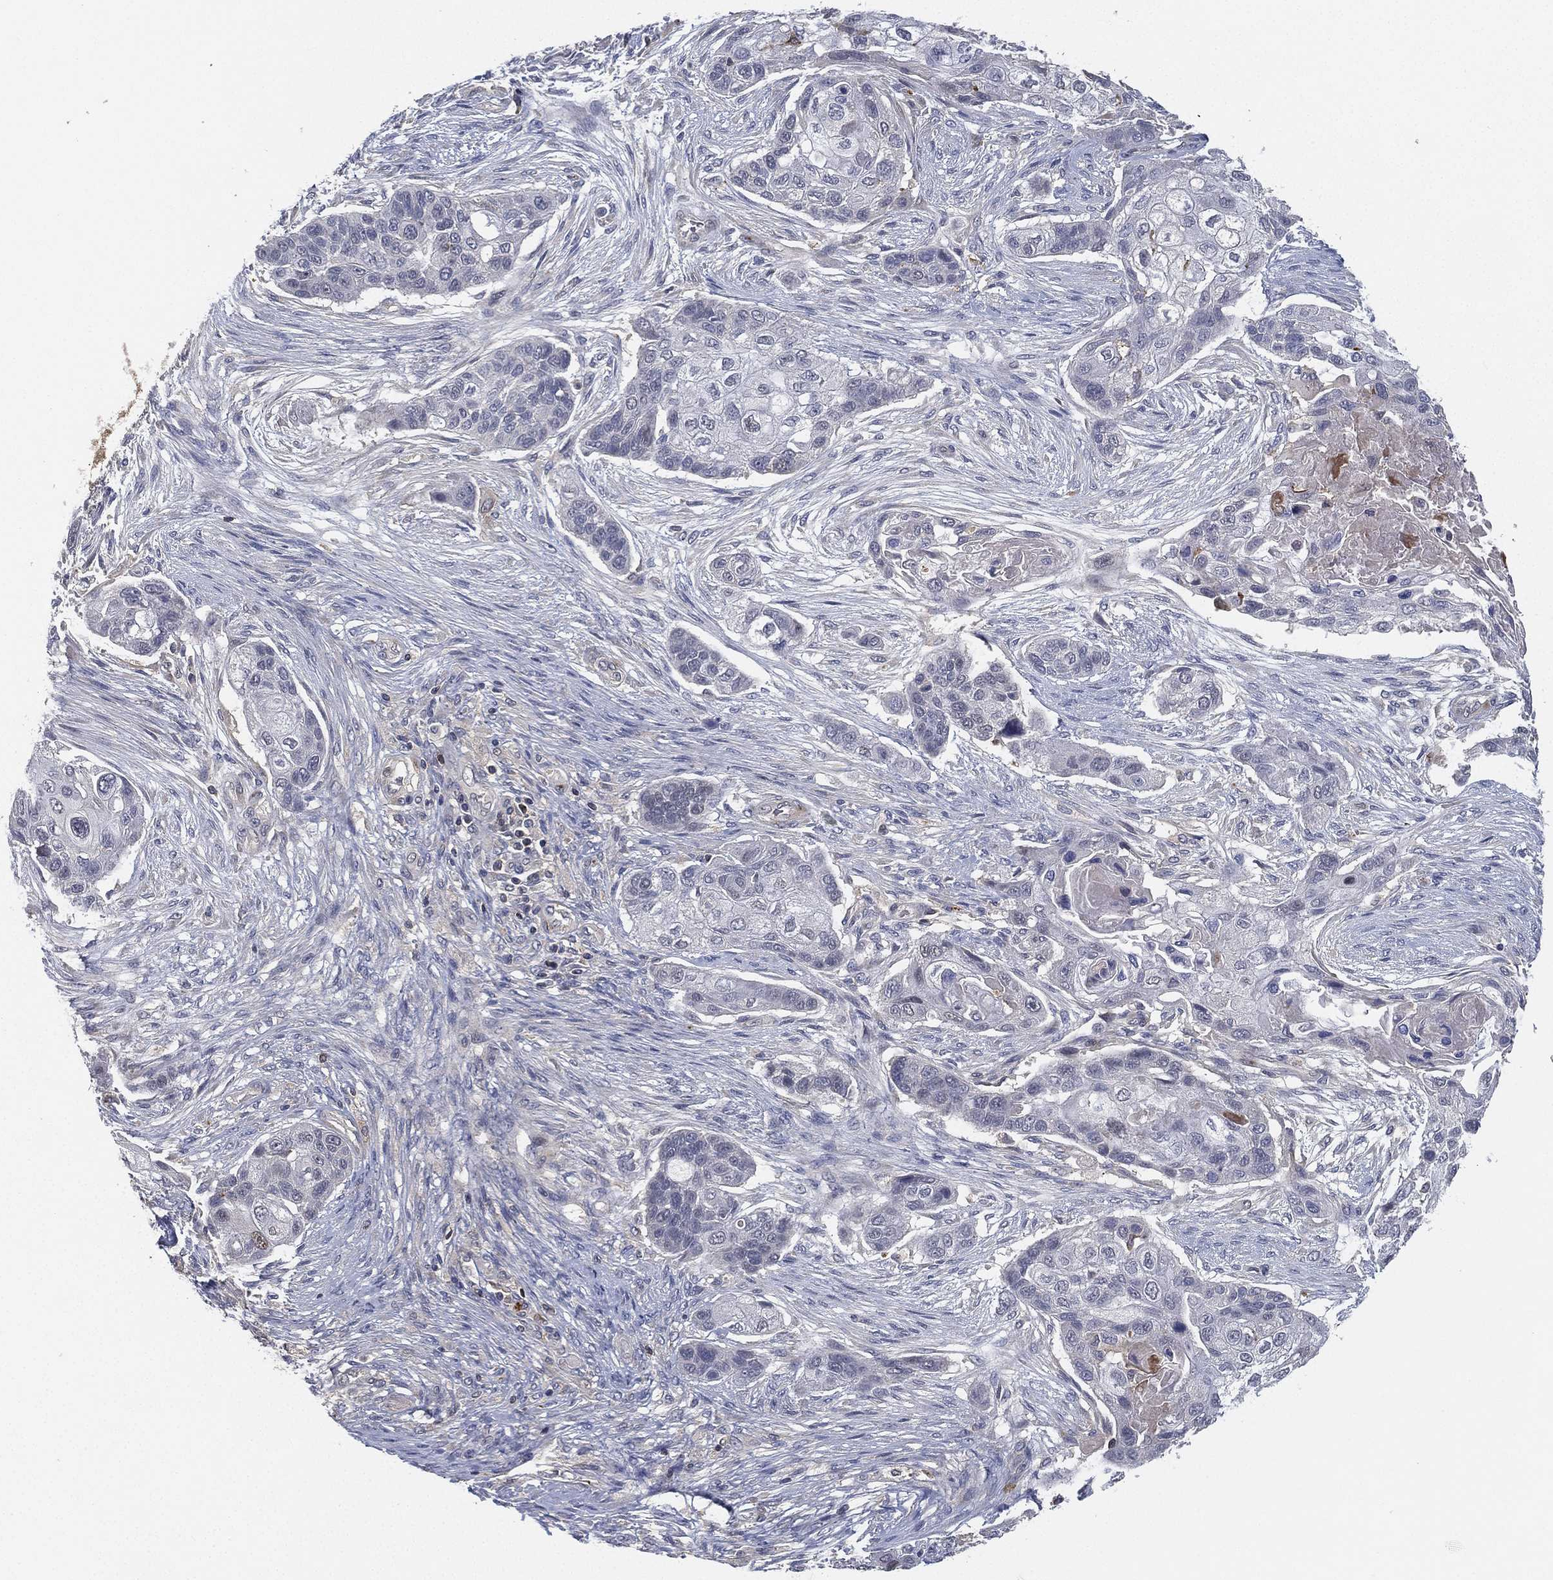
{"staining": {"intensity": "negative", "quantity": "none", "location": "none"}, "tissue": "lung cancer", "cell_type": "Tumor cells", "image_type": "cancer", "snomed": [{"axis": "morphology", "description": "Squamous cell carcinoma, NOS"}, {"axis": "topography", "description": "Lung"}], "caption": "There is no significant positivity in tumor cells of squamous cell carcinoma (lung).", "gene": "CFAP251", "patient": {"sex": "male", "age": 69}}